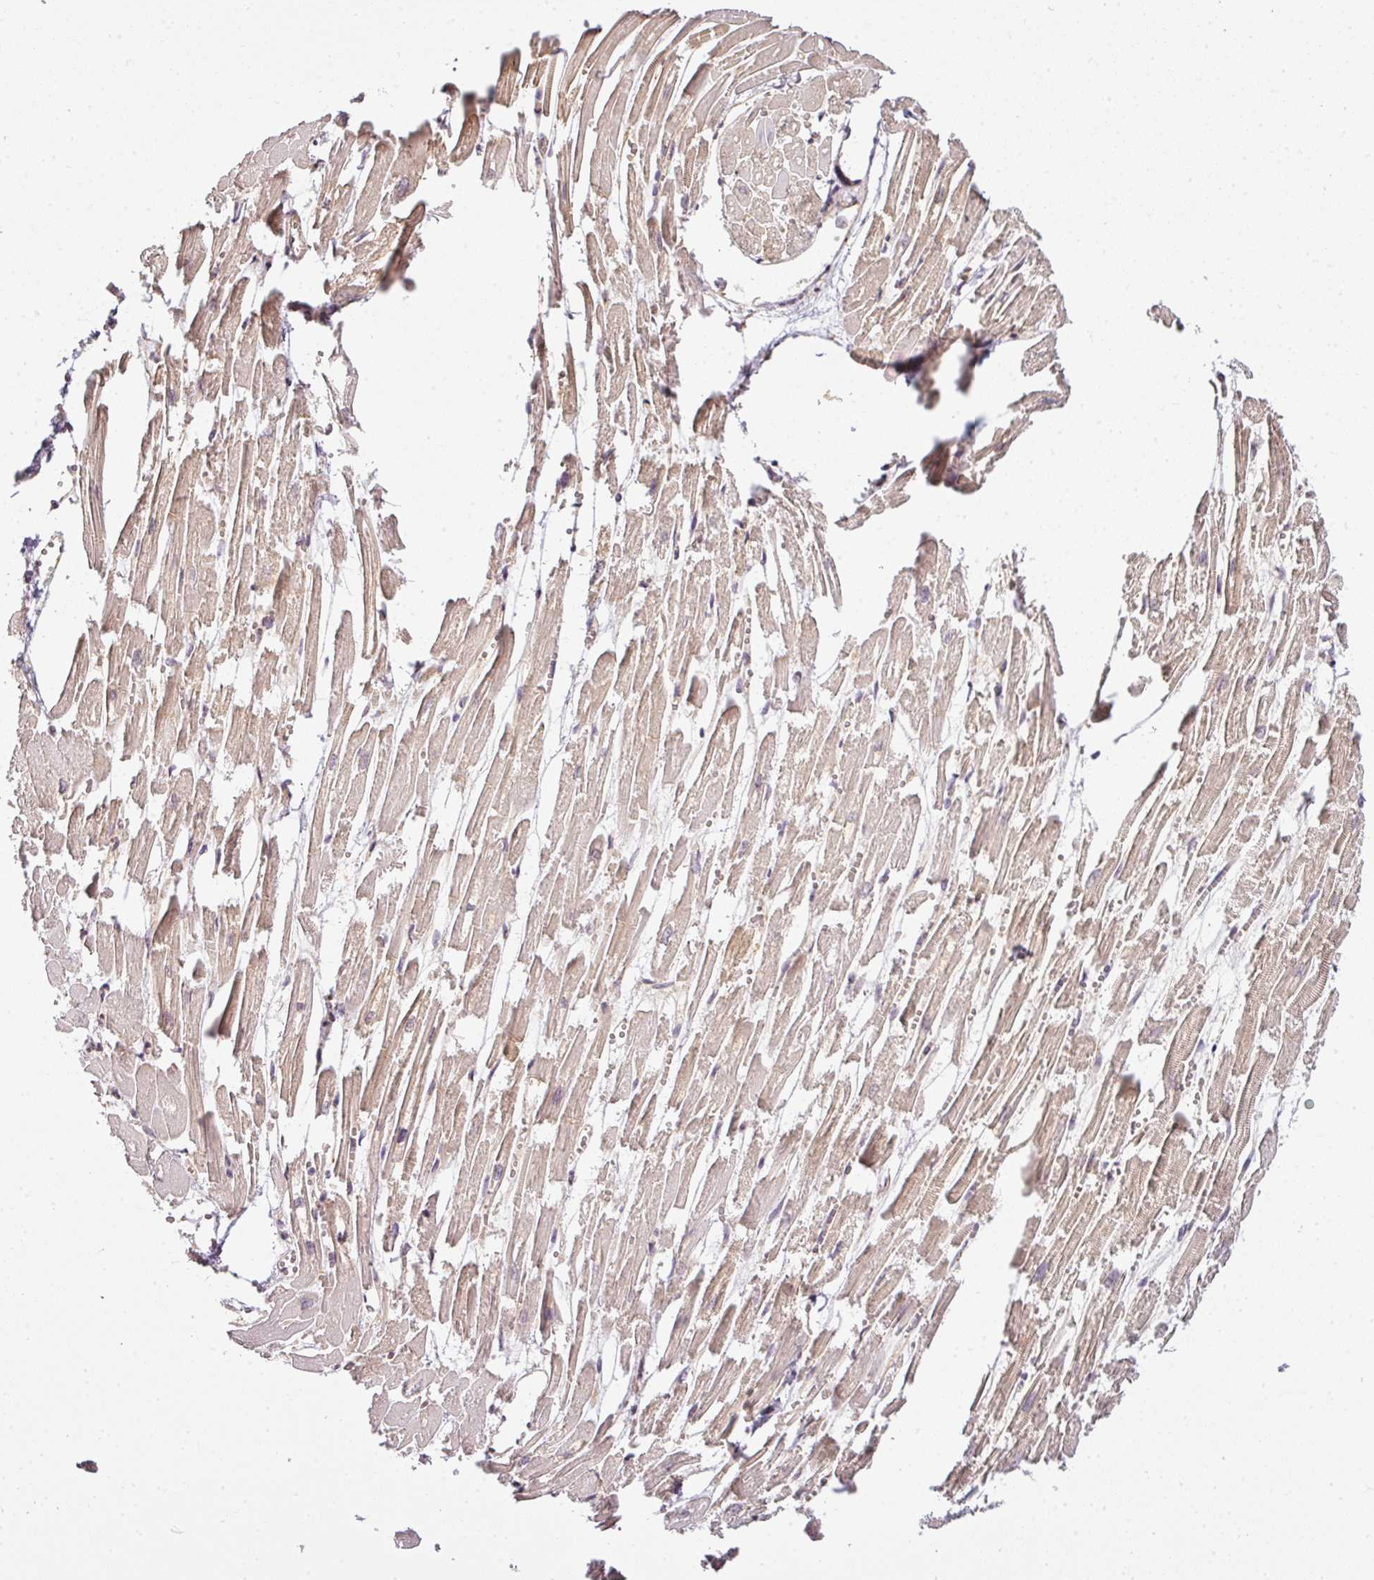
{"staining": {"intensity": "weak", "quantity": "25%-75%", "location": "cytoplasmic/membranous"}, "tissue": "heart muscle", "cell_type": "Cardiomyocytes", "image_type": "normal", "snomed": [{"axis": "morphology", "description": "Normal tissue, NOS"}, {"axis": "topography", "description": "Heart"}], "caption": "Immunohistochemical staining of benign human heart muscle reveals weak cytoplasmic/membranous protein expression in approximately 25%-75% of cardiomyocytes.", "gene": "ANKRD18A", "patient": {"sex": "male", "age": 54}}